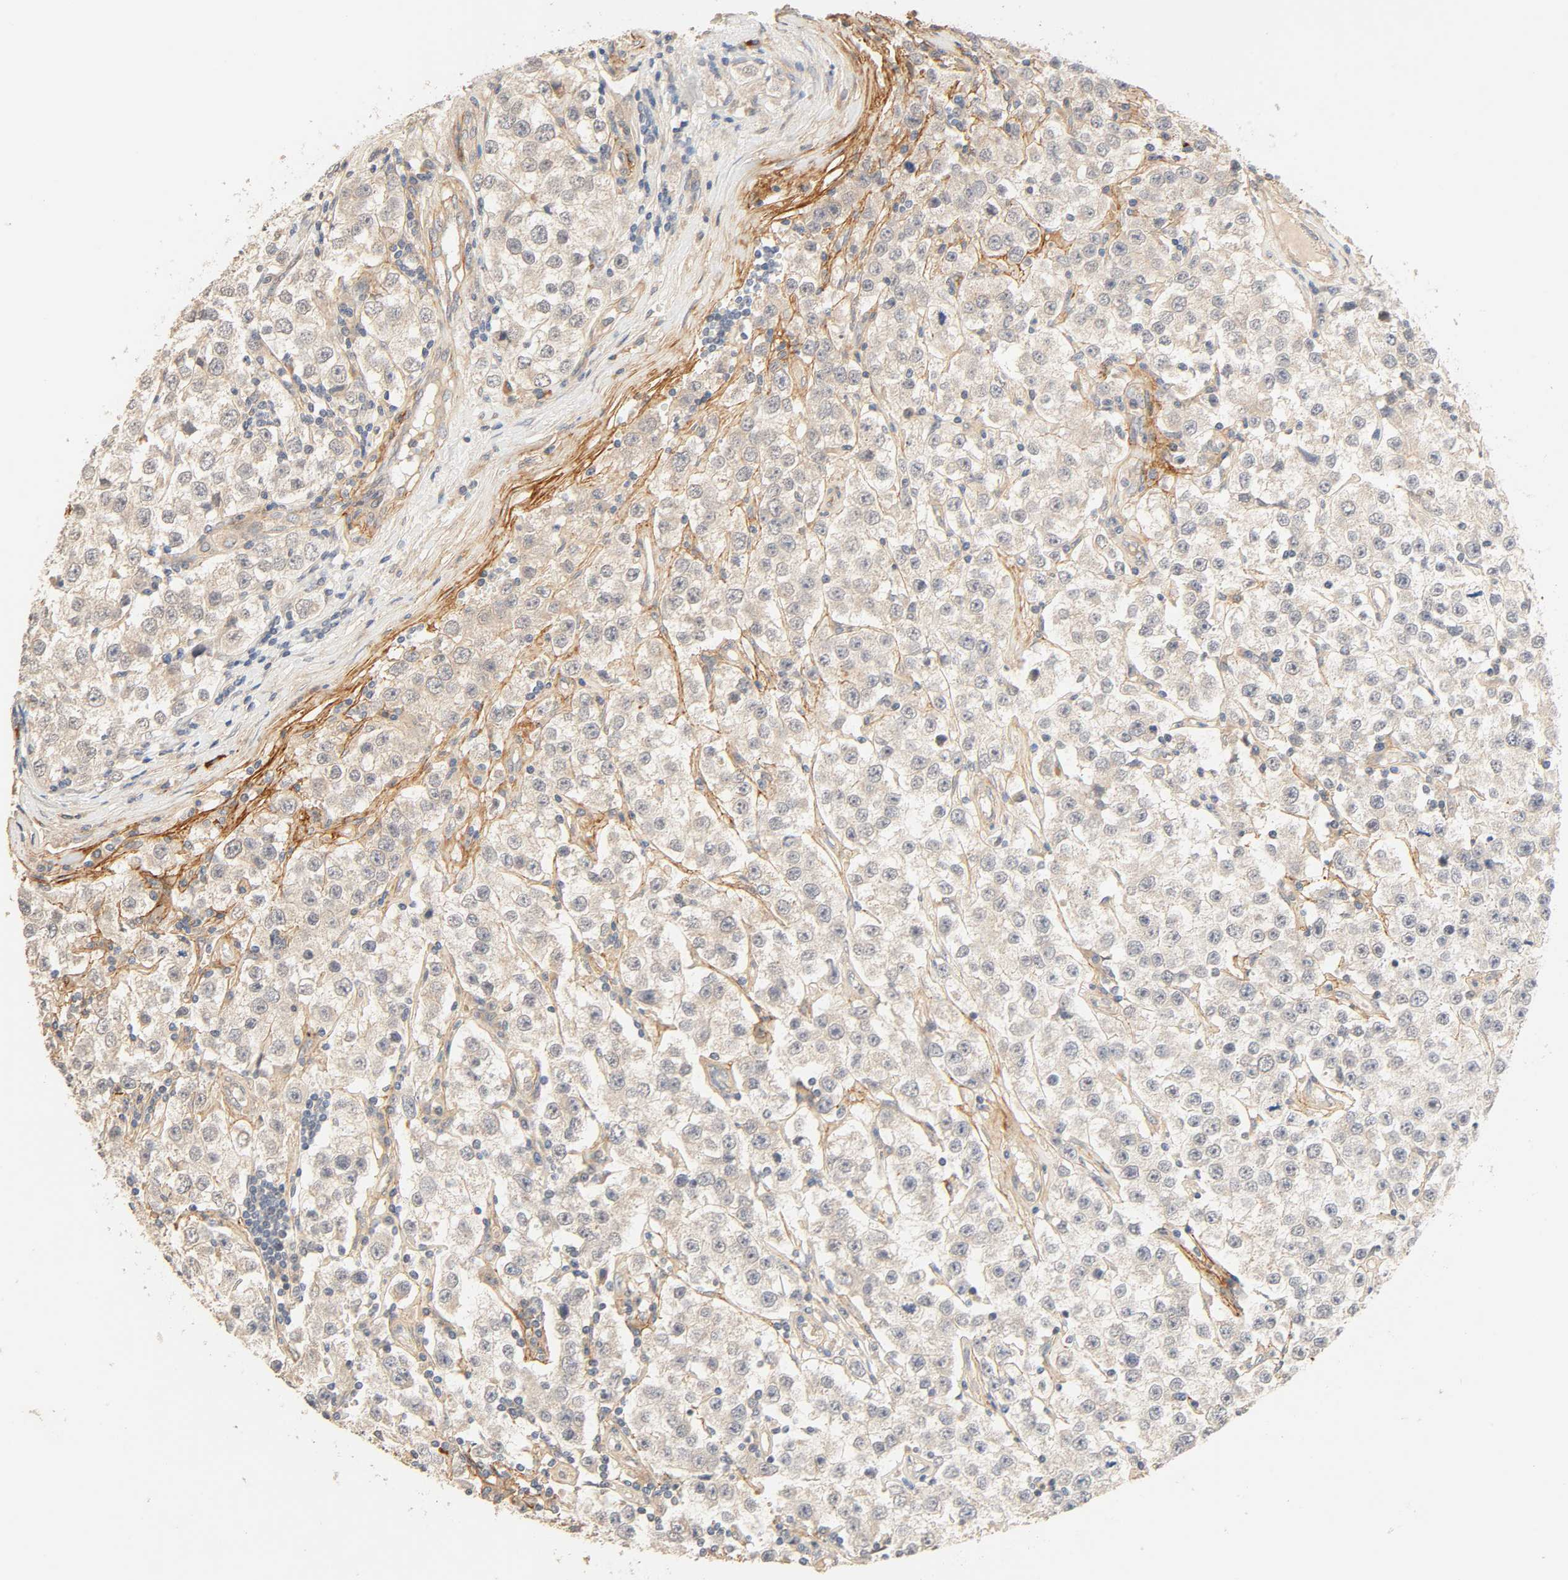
{"staining": {"intensity": "weak", "quantity": "25%-75%", "location": "cytoplasmic/membranous"}, "tissue": "testis cancer", "cell_type": "Tumor cells", "image_type": "cancer", "snomed": [{"axis": "morphology", "description": "Seminoma, NOS"}, {"axis": "topography", "description": "Testis"}], "caption": "Immunohistochemistry (IHC) staining of seminoma (testis), which exhibits low levels of weak cytoplasmic/membranous positivity in about 25%-75% of tumor cells indicating weak cytoplasmic/membranous protein staining. The staining was performed using DAB (brown) for protein detection and nuclei were counterstained in hematoxylin (blue).", "gene": "CACNA1G", "patient": {"sex": "male", "age": 52}}